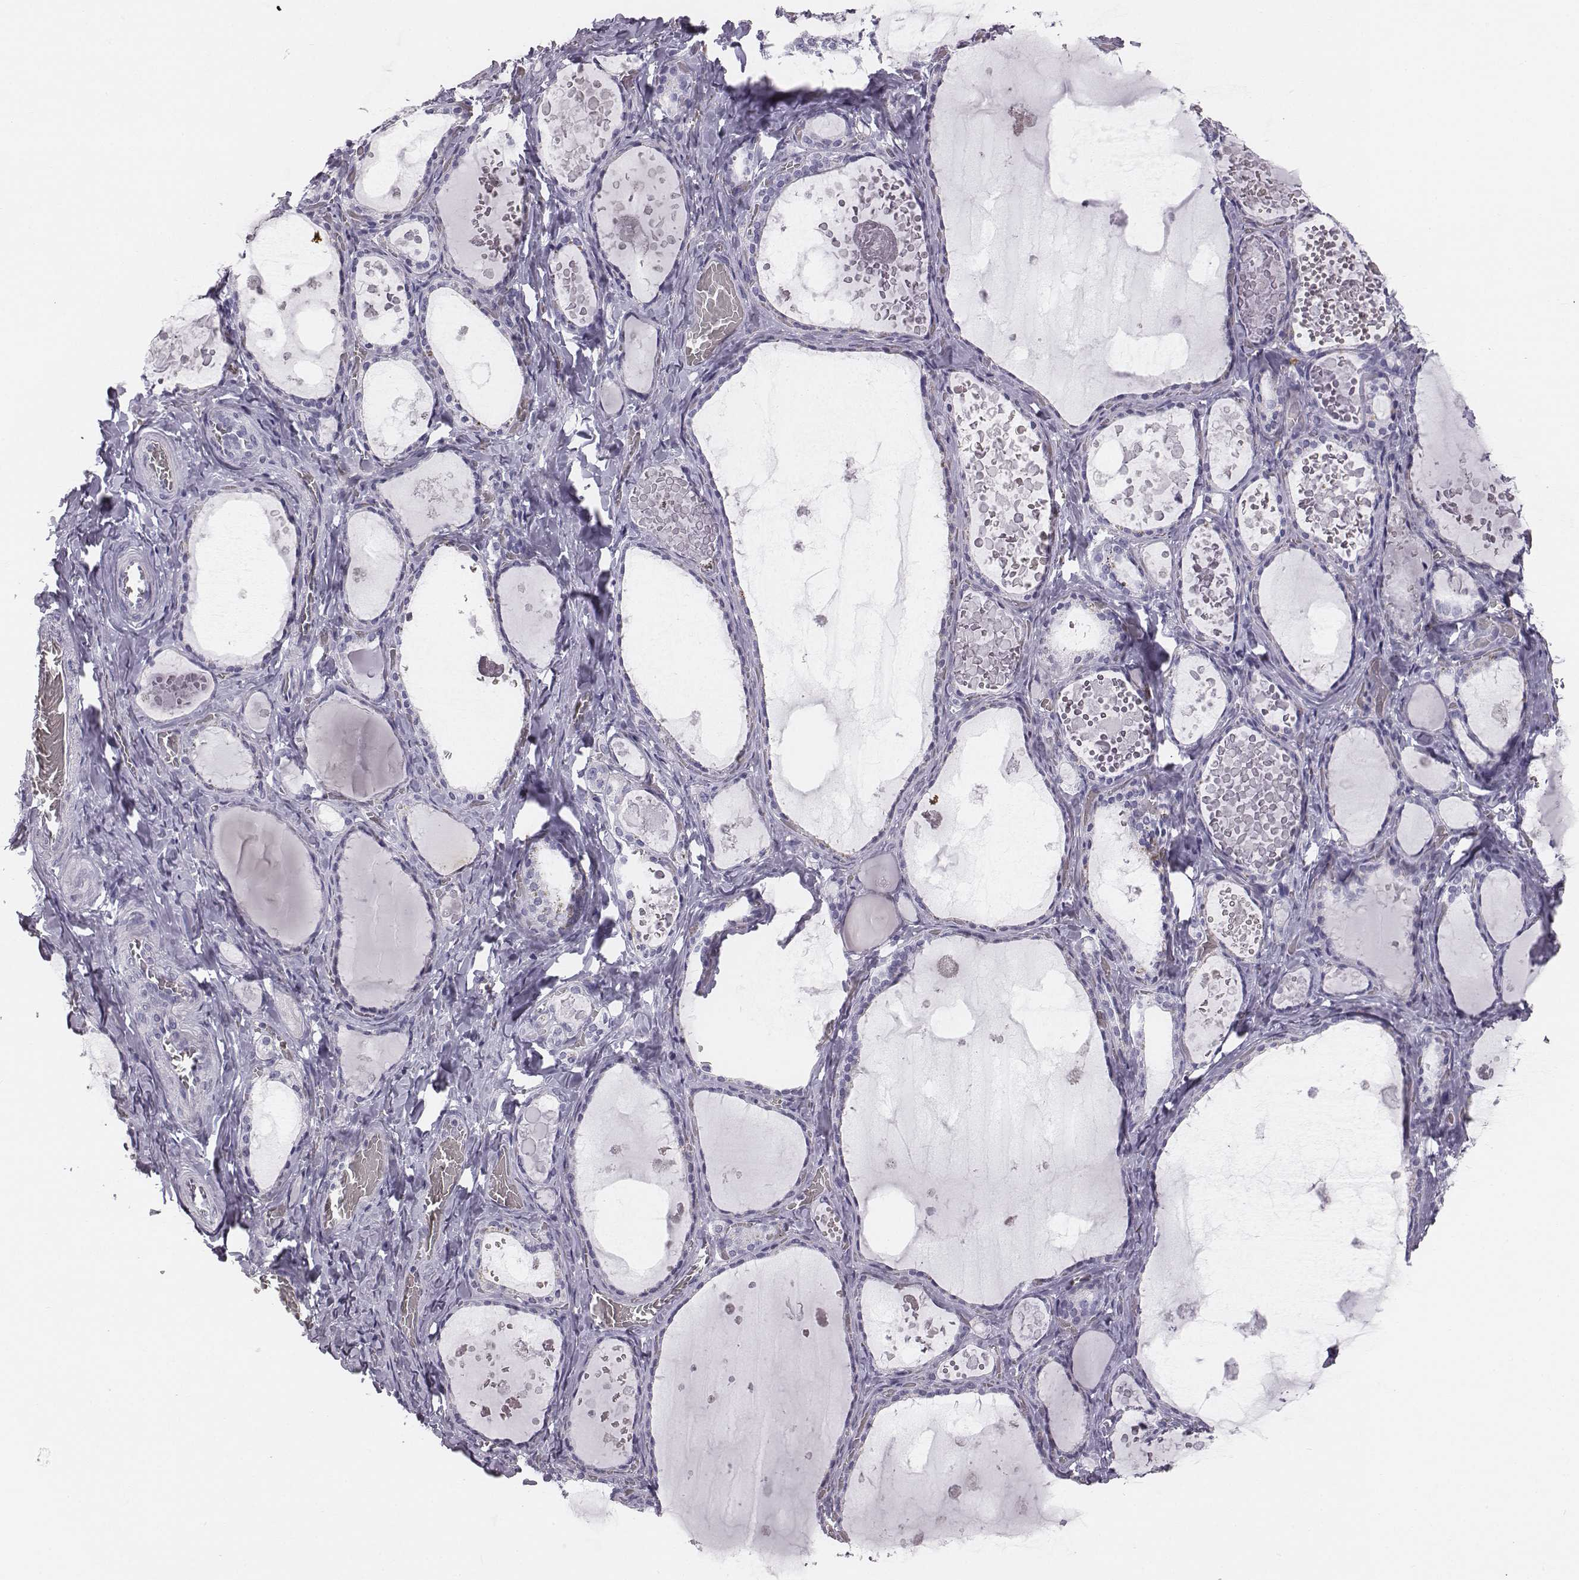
{"staining": {"intensity": "negative", "quantity": "none", "location": "none"}, "tissue": "thyroid gland", "cell_type": "Glandular cells", "image_type": "normal", "snomed": [{"axis": "morphology", "description": "Normal tissue, NOS"}, {"axis": "topography", "description": "Thyroid gland"}], "caption": "High magnification brightfield microscopy of normal thyroid gland stained with DAB (brown) and counterstained with hematoxylin (blue): glandular cells show no significant positivity. The staining is performed using DAB (3,3'-diaminobenzidine) brown chromogen with nuclei counter-stained in using hematoxylin.", "gene": "HBZ", "patient": {"sex": "female", "age": 56}}